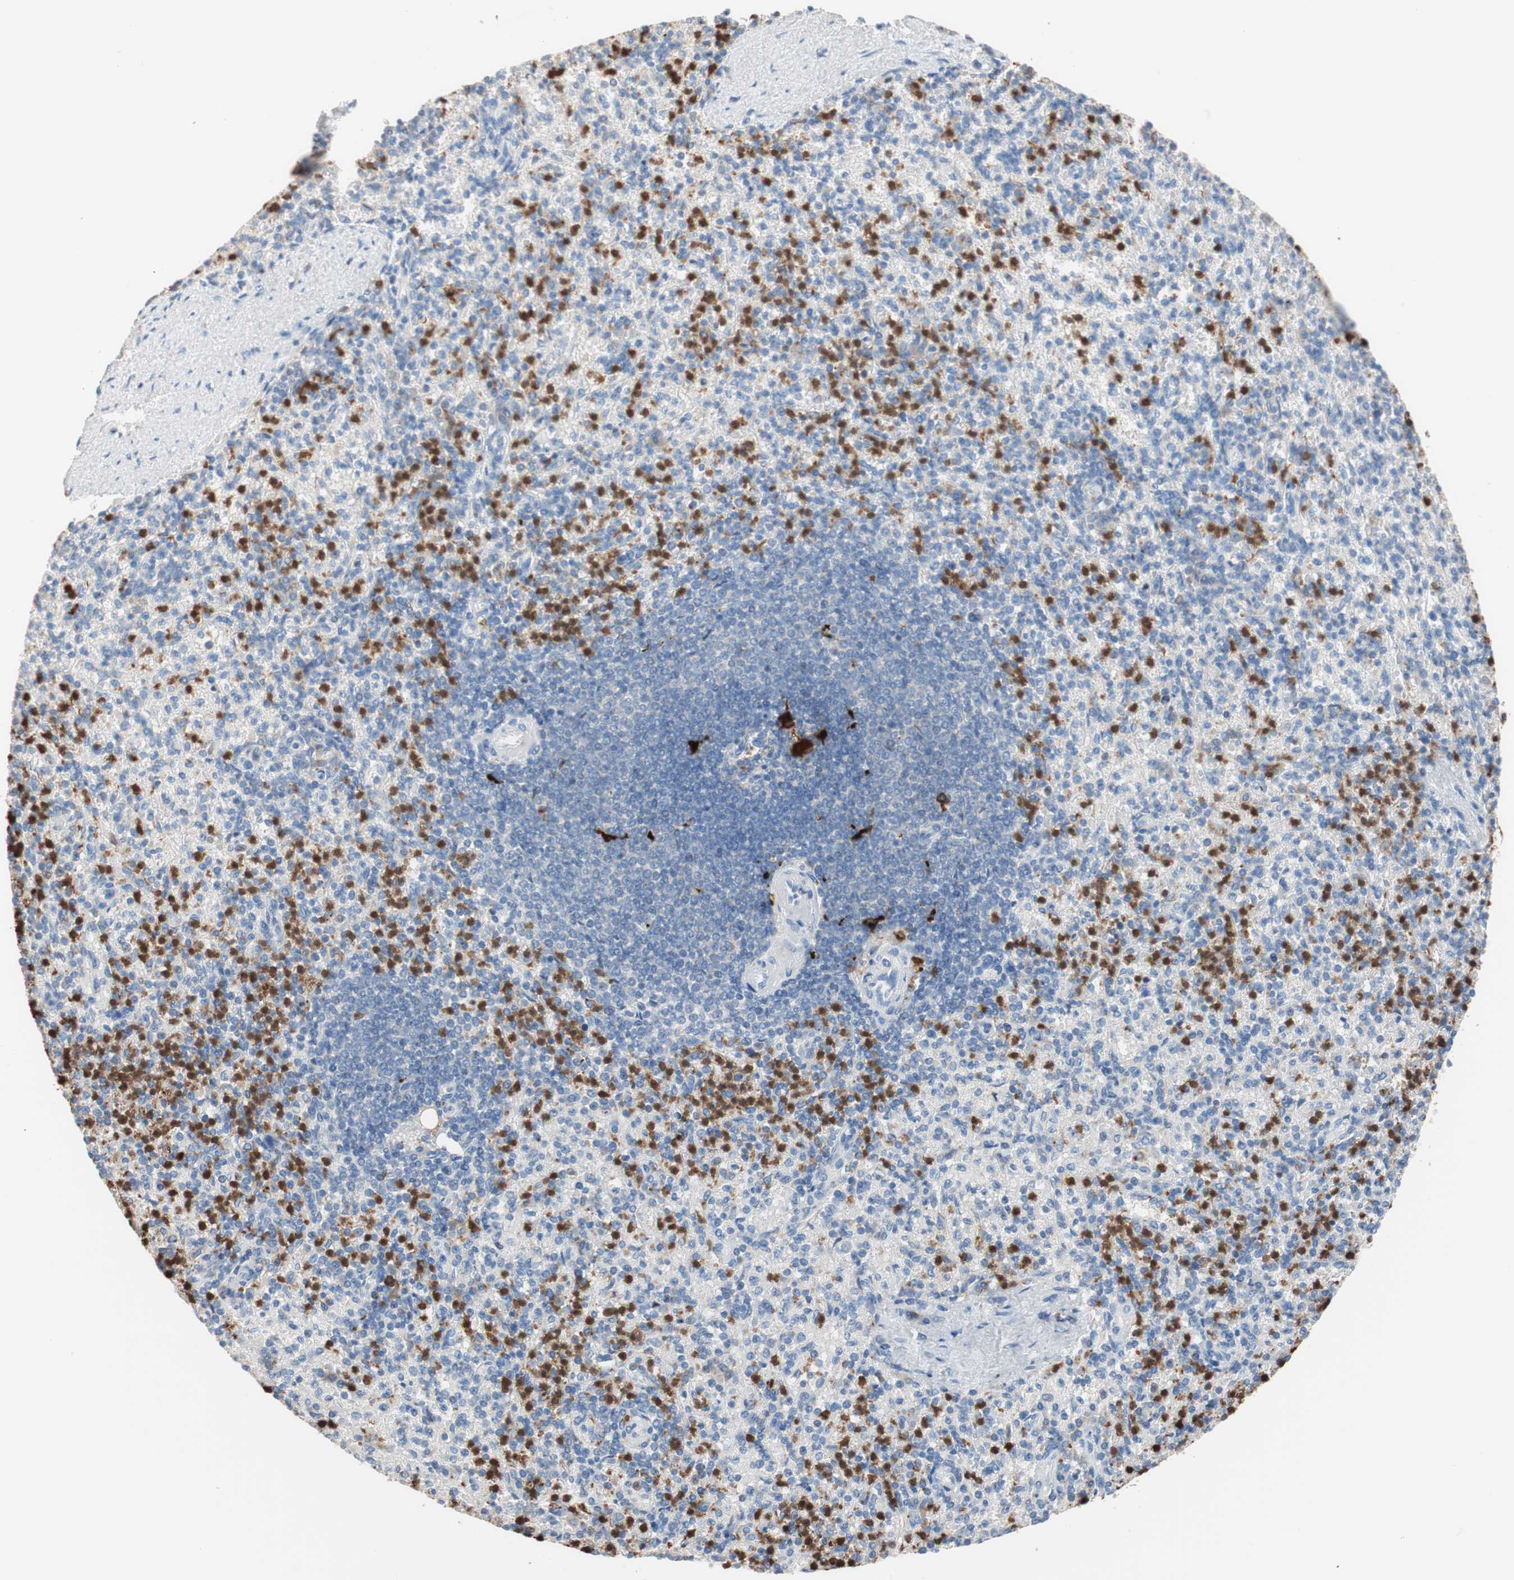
{"staining": {"intensity": "strong", "quantity": "25%-75%", "location": "nuclear"}, "tissue": "spleen", "cell_type": "Cells in red pulp", "image_type": "normal", "snomed": [{"axis": "morphology", "description": "Normal tissue, NOS"}, {"axis": "topography", "description": "Spleen"}], "caption": "DAB immunohistochemical staining of benign human spleen displays strong nuclear protein staining in about 25%-75% of cells in red pulp.", "gene": "CLEC4D", "patient": {"sex": "female", "age": 74}}